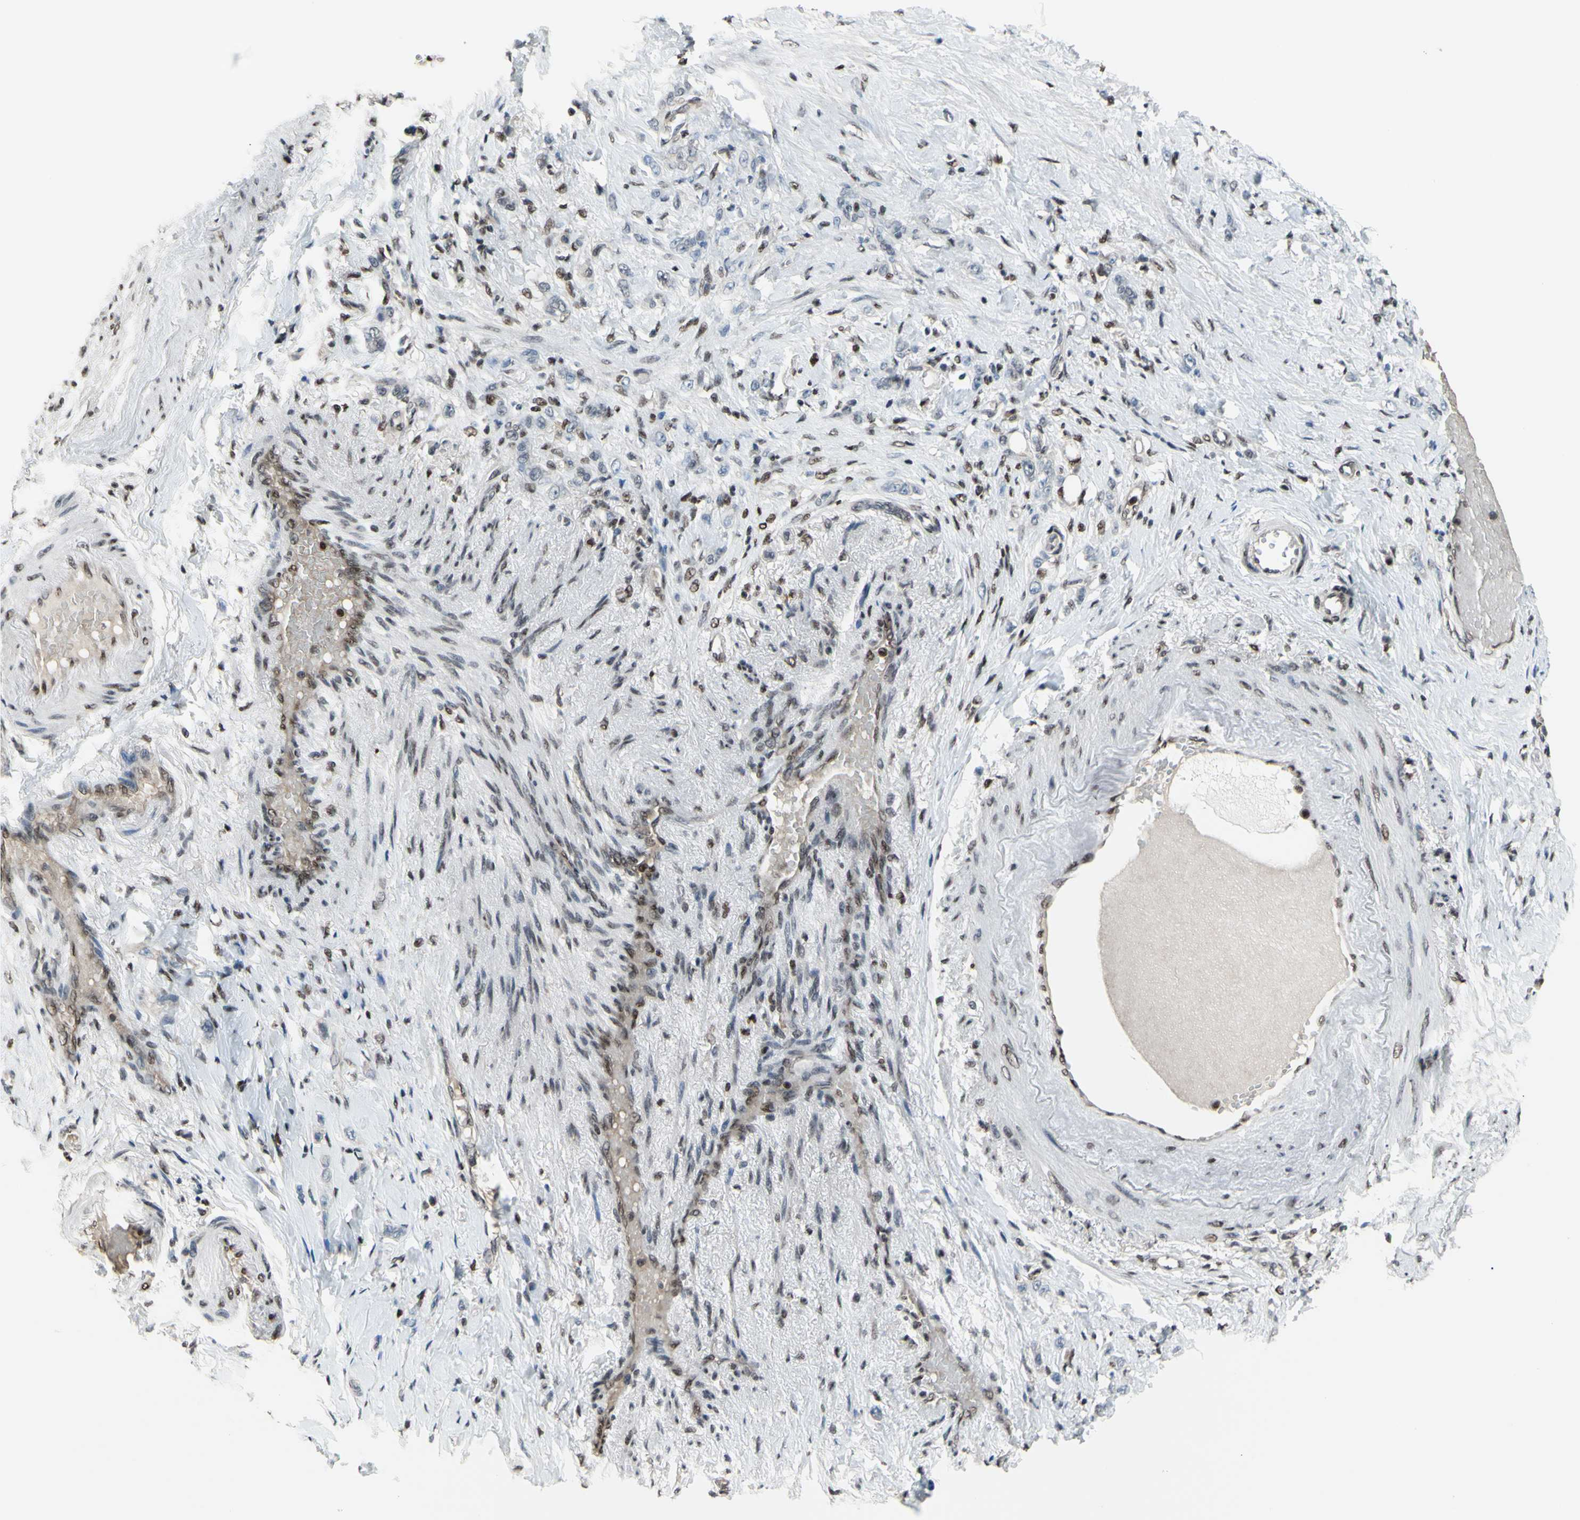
{"staining": {"intensity": "negative", "quantity": "none", "location": "none"}, "tissue": "stomach cancer", "cell_type": "Tumor cells", "image_type": "cancer", "snomed": [{"axis": "morphology", "description": "Adenocarcinoma, NOS"}, {"axis": "topography", "description": "Stomach"}], "caption": "Immunohistochemical staining of human stomach cancer (adenocarcinoma) demonstrates no significant staining in tumor cells.", "gene": "FKBP5", "patient": {"sex": "male", "age": 82}}